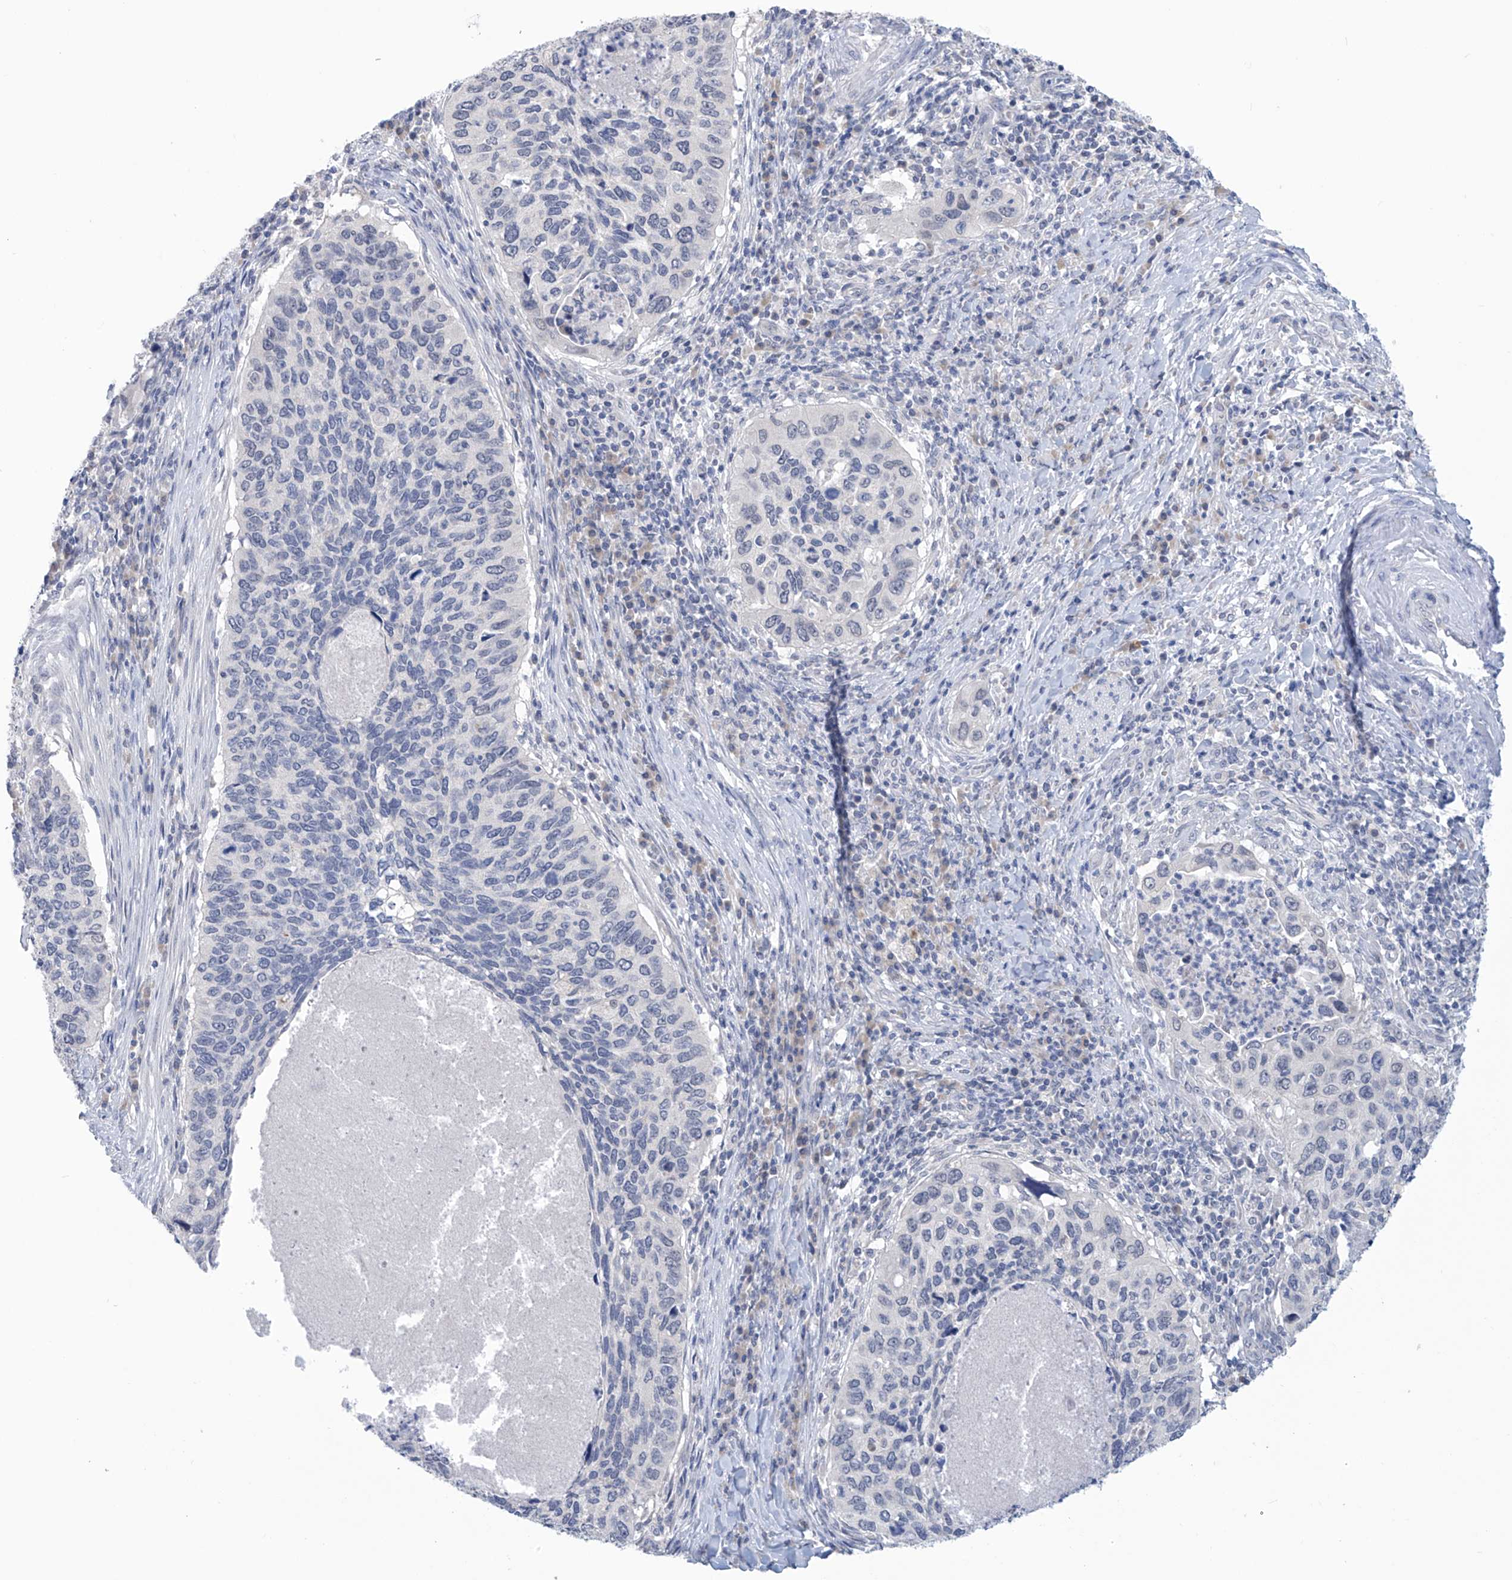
{"staining": {"intensity": "negative", "quantity": "none", "location": "none"}, "tissue": "cervical cancer", "cell_type": "Tumor cells", "image_type": "cancer", "snomed": [{"axis": "morphology", "description": "Squamous cell carcinoma, NOS"}, {"axis": "topography", "description": "Cervix"}], "caption": "This image is of squamous cell carcinoma (cervical) stained with immunohistochemistry (IHC) to label a protein in brown with the nuclei are counter-stained blue. There is no expression in tumor cells.", "gene": "IBA57", "patient": {"sex": "female", "age": 38}}